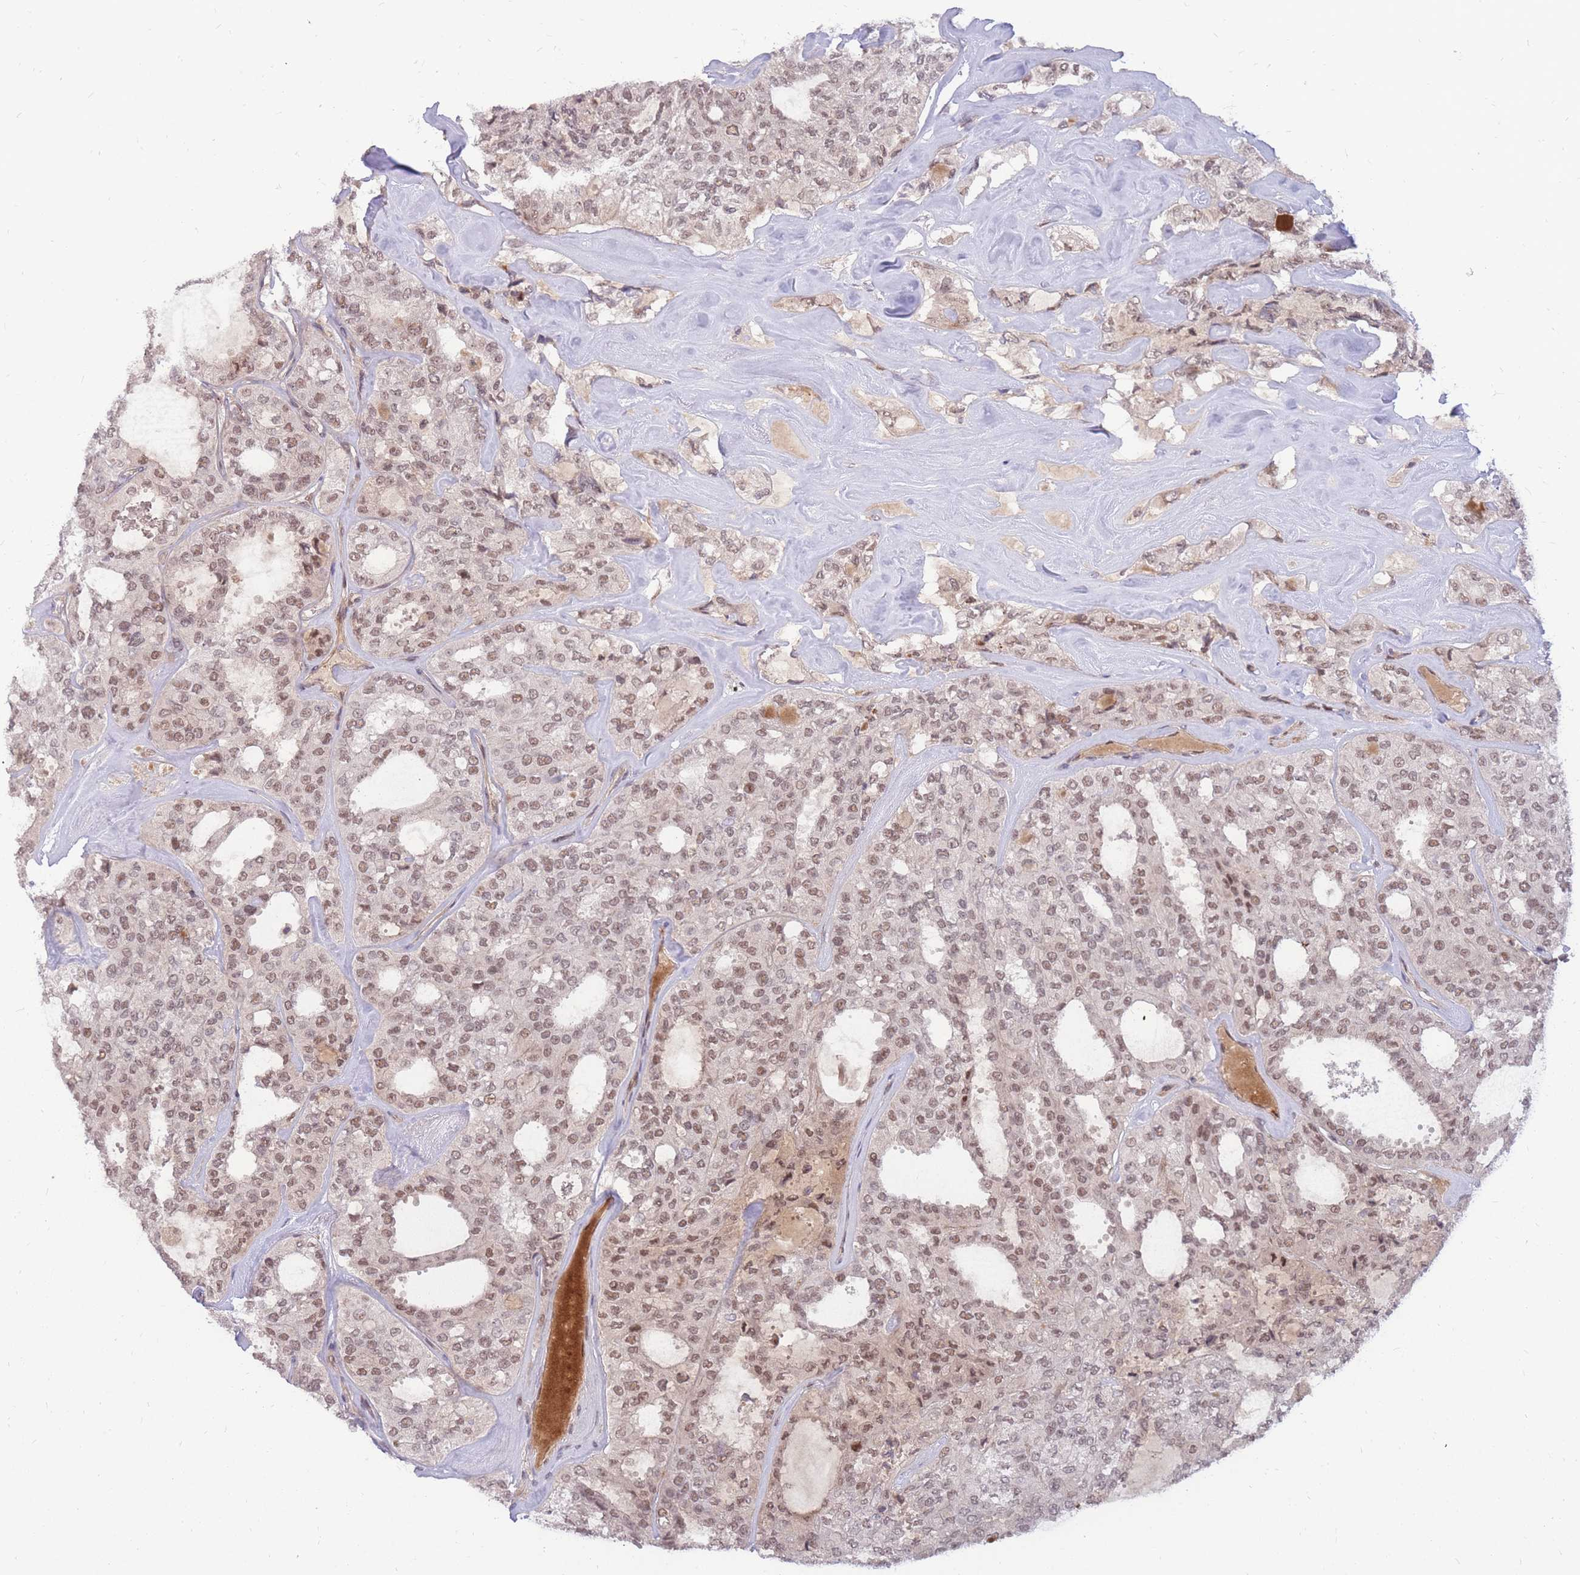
{"staining": {"intensity": "moderate", "quantity": ">75%", "location": "nuclear"}, "tissue": "thyroid cancer", "cell_type": "Tumor cells", "image_type": "cancer", "snomed": [{"axis": "morphology", "description": "Follicular adenoma carcinoma, NOS"}, {"axis": "topography", "description": "Thyroid gland"}], "caption": "This image reveals immunohistochemistry (IHC) staining of thyroid cancer, with medium moderate nuclear staining in about >75% of tumor cells.", "gene": "ERICH6B", "patient": {"sex": "male", "age": 75}}